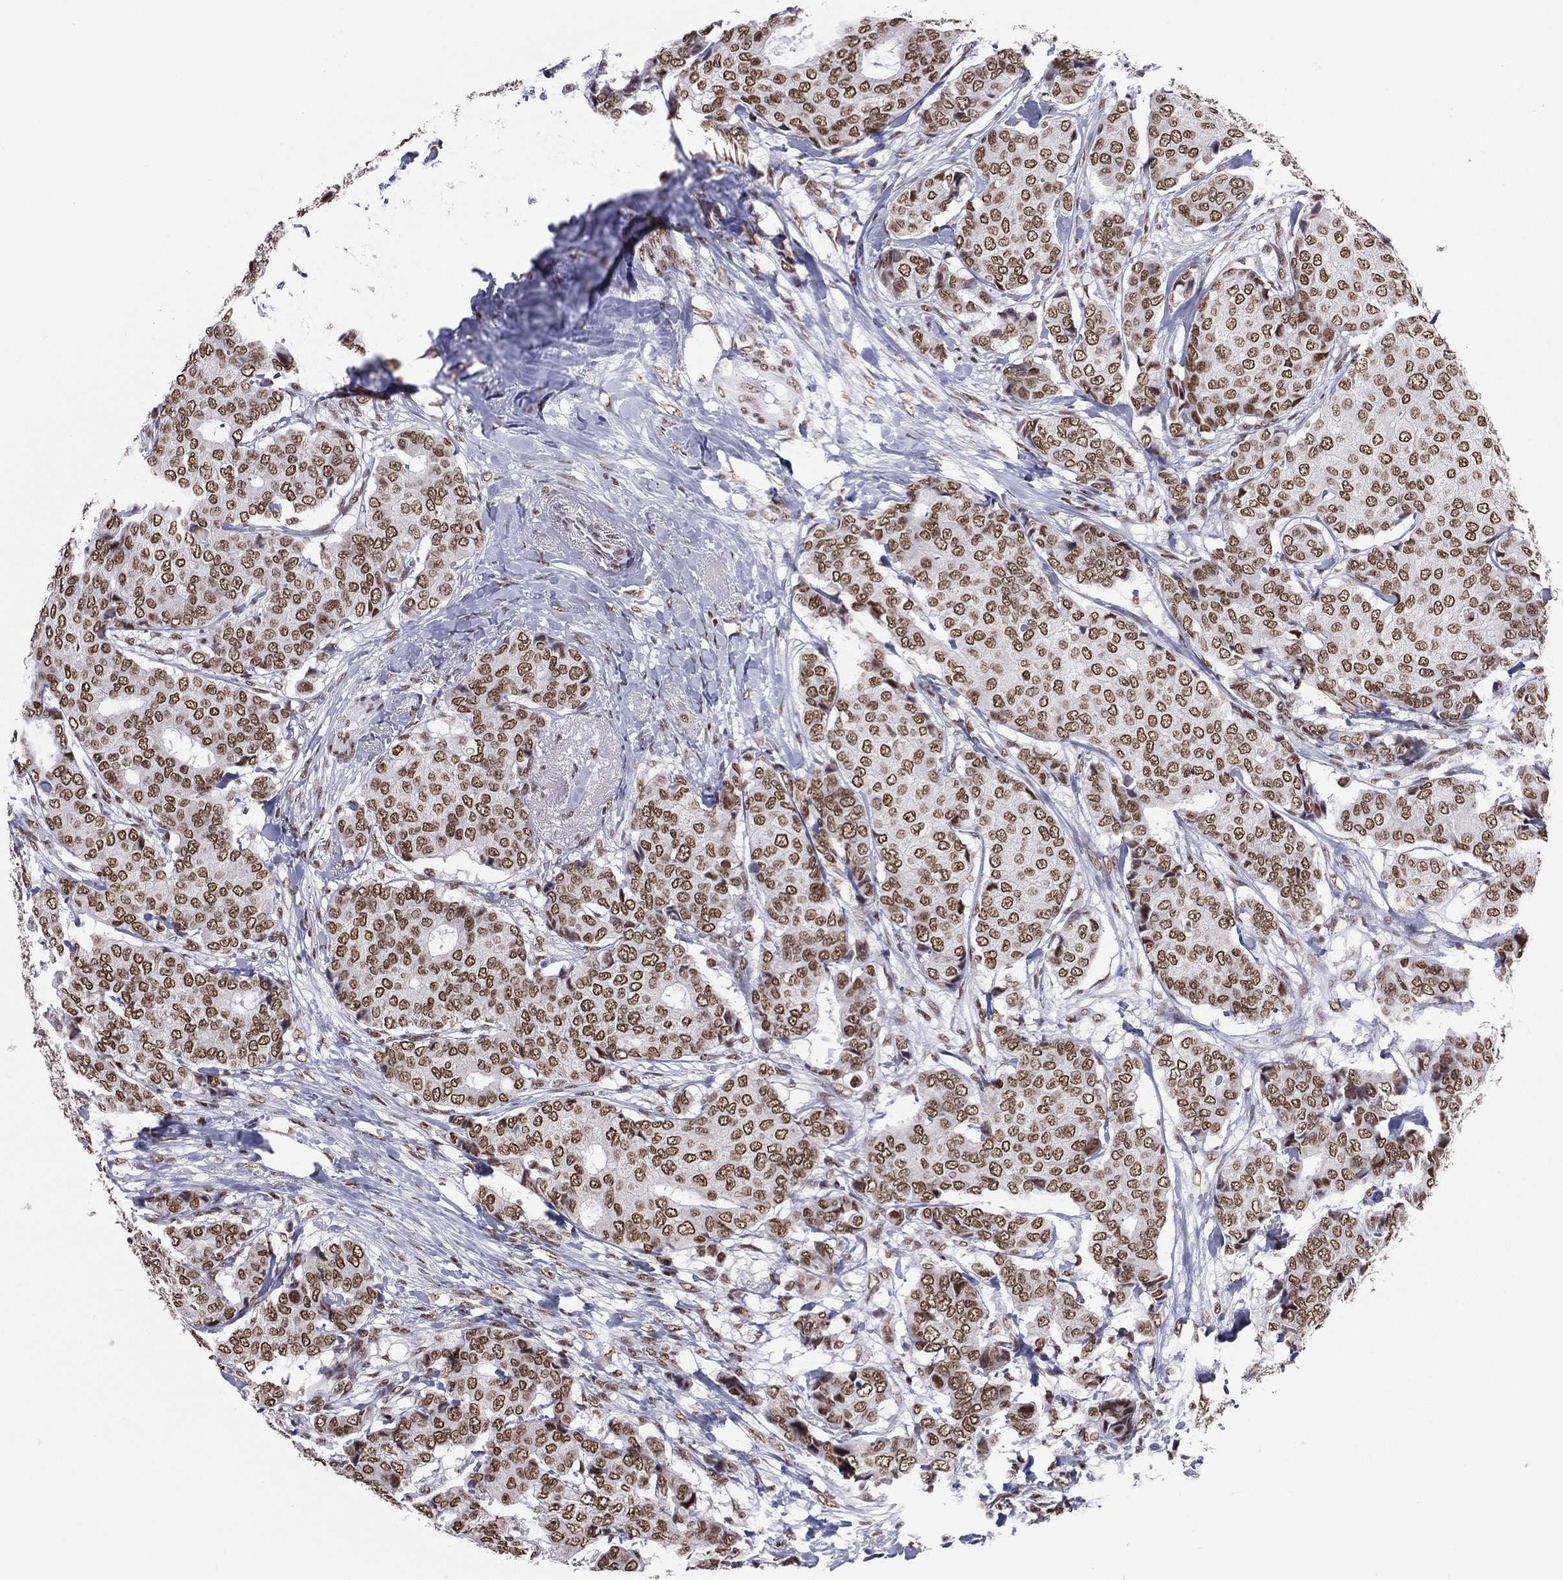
{"staining": {"intensity": "moderate", "quantity": ">75%", "location": "nuclear"}, "tissue": "breast cancer", "cell_type": "Tumor cells", "image_type": "cancer", "snomed": [{"axis": "morphology", "description": "Duct carcinoma"}, {"axis": "topography", "description": "Breast"}], "caption": "Immunohistochemistry (DAB) staining of breast cancer shows moderate nuclear protein positivity in about >75% of tumor cells.", "gene": "ZNF7", "patient": {"sex": "female", "age": 75}}